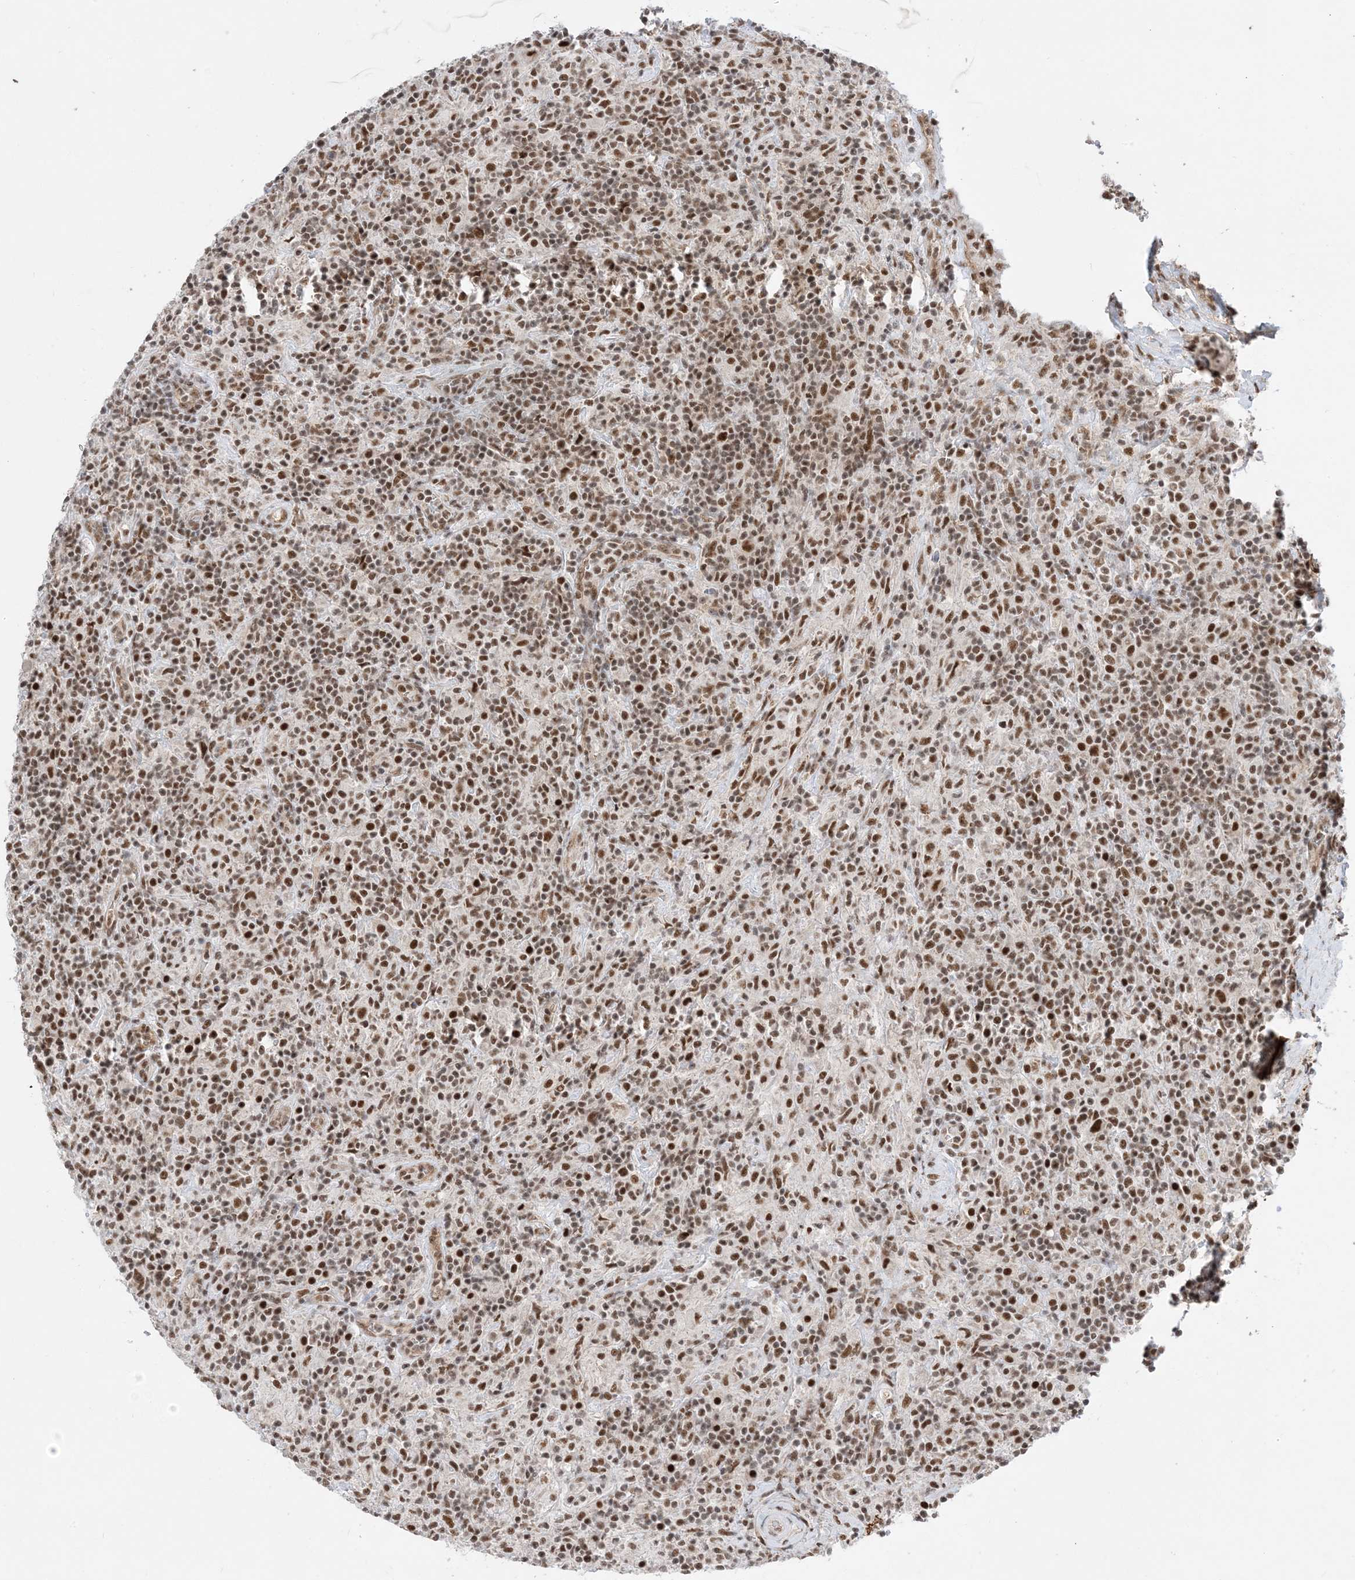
{"staining": {"intensity": "strong", "quantity": ">75%", "location": "nuclear"}, "tissue": "lymphoma", "cell_type": "Tumor cells", "image_type": "cancer", "snomed": [{"axis": "morphology", "description": "Hodgkin's disease, NOS"}, {"axis": "topography", "description": "Lymph node"}], "caption": "High-magnification brightfield microscopy of Hodgkin's disease stained with DAB (brown) and counterstained with hematoxylin (blue). tumor cells exhibit strong nuclear staining is present in approximately>75% of cells.", "gene": "SF3A3", "patient": {"sex": "male", "age": 70}}